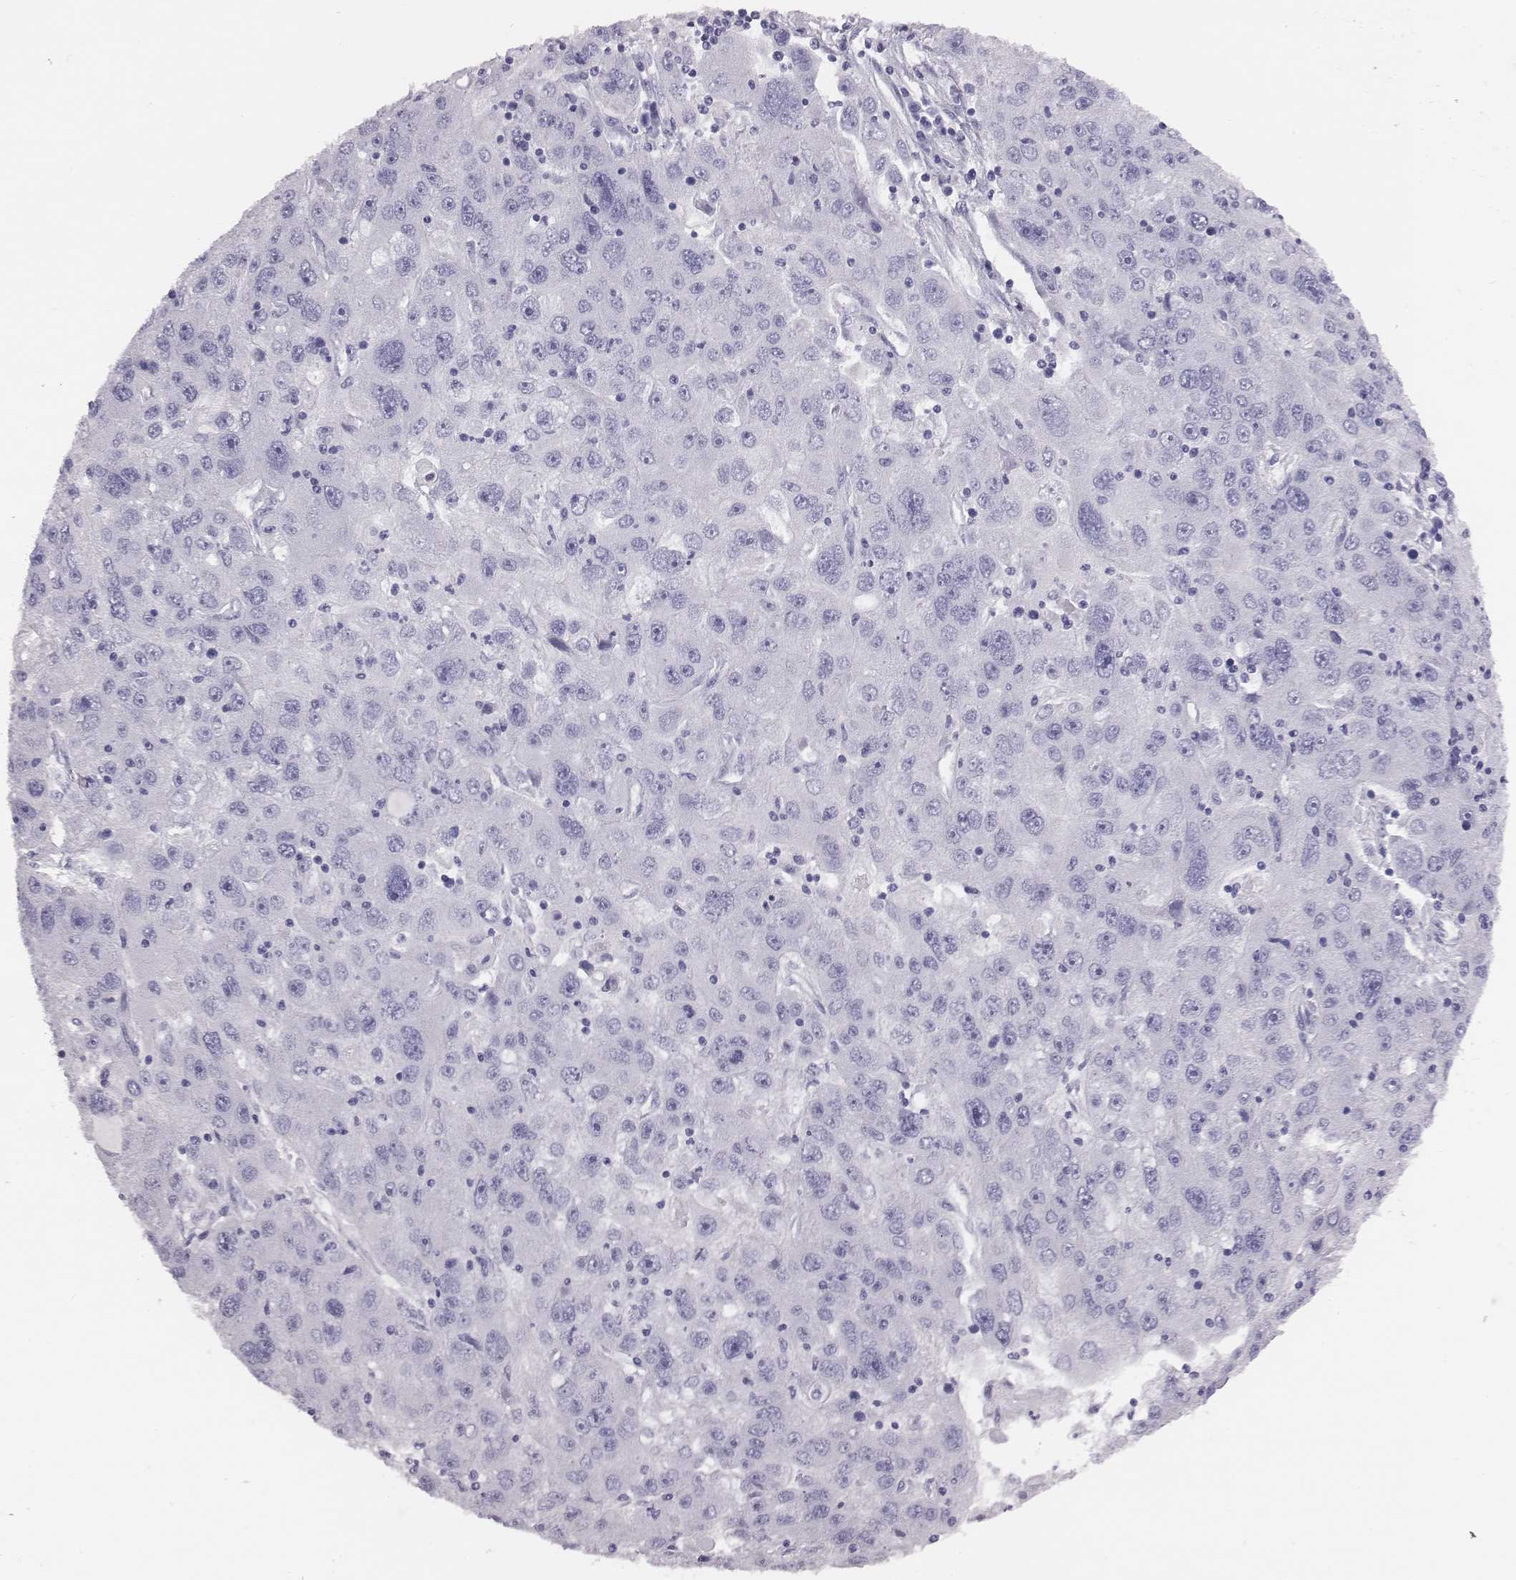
{"staining": {"intensity": "negative", "quantity": "none", "location": "none"}, "tissue": "stomach cancer", "cell_type": "Tumor cells", "image_type": "cancer", "snomed": [{"axis": "morphology", "description": "Adenocarcinoma, NOS"}, {"axis": "topography", "description": "Stomach"}], "caption": "IHC histopathology image of neoplastic tissue: stomach cancer stained with DAB shows no significant protein expression in tumor cells.", "gene": "ACOD1", "patient": {"sex": "male", "age": 56}}